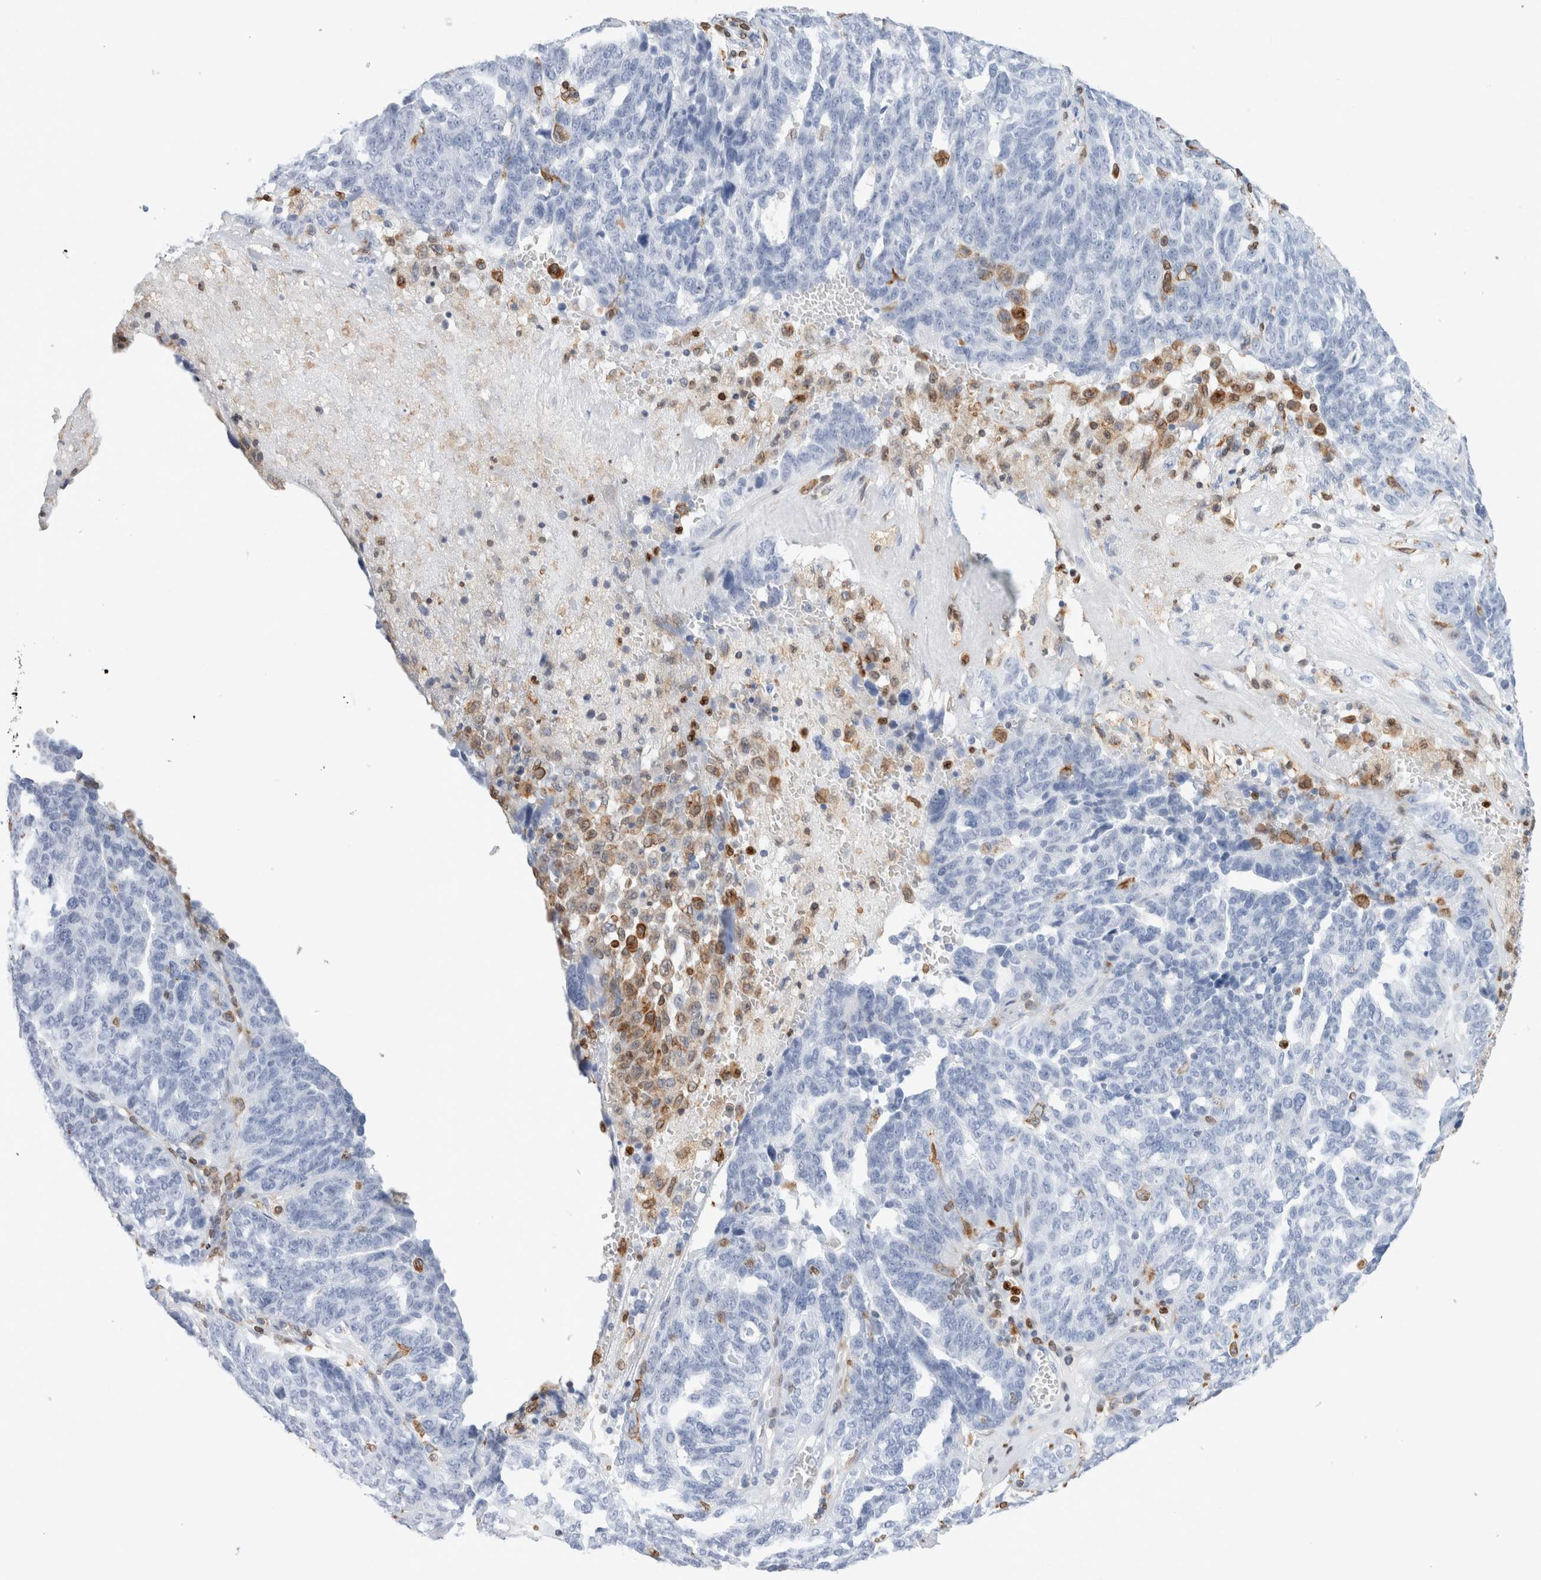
{"staining": {"intensity": "negative", "quantity": "none", "location": "none"}, "tissue": "ovarian cancer", "cell_type": "Tumor cells", "image_type": "cancer", "snomed": [{"axis": "morphology", "description": "Cystadenocarcinoma, serous, NOS"}, {"axis": "topography", "description": "Ovary"}], "caption": "Tumor cells show no significant protein positivity in ovarian serous cystadenocarcinoma.", "gene": "ALOX5AP", "patient": {"sex": "female", "age": 59}}